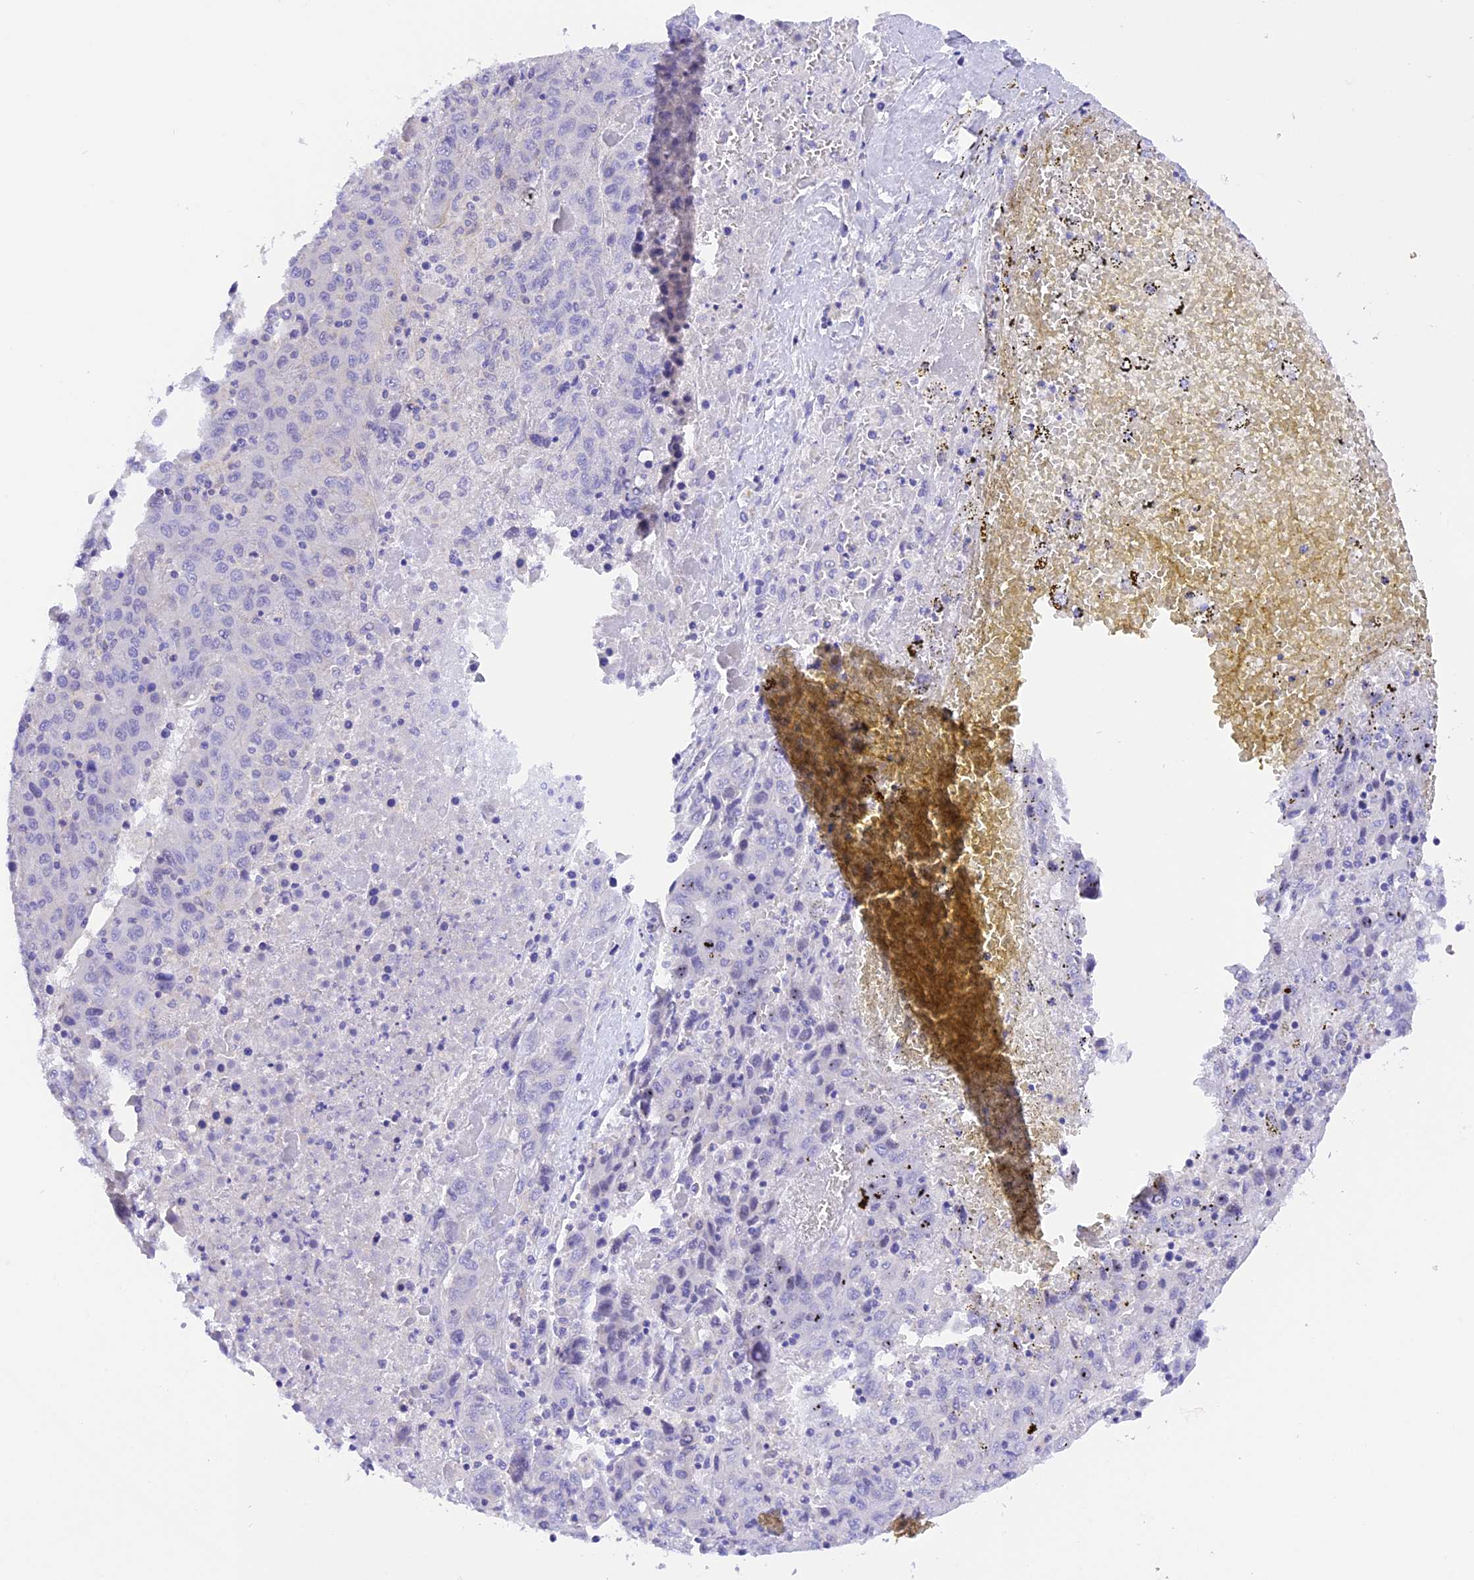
{"staining": {"intensity": "negative", "quantity": "none", "location": "none"}, "tissue": "liver cancer", "cell_type": "Tumor cells", "image_type": "cancer", "snomed": [{"axis": "morphology", "description": "Carcinoma, Hepatocellular, NOS"}, {"axis": "topography", "description": "Liver"}], "caption": "Immunohistochemistry (IHC) histopathology image of neoplastic tissue: hepatocellular carcinoma (liver) stained with DAB displays no significant protein expression in tumor cells.", "gene": "COL6A5", "patient": {"sex": "female", "age": 53}}